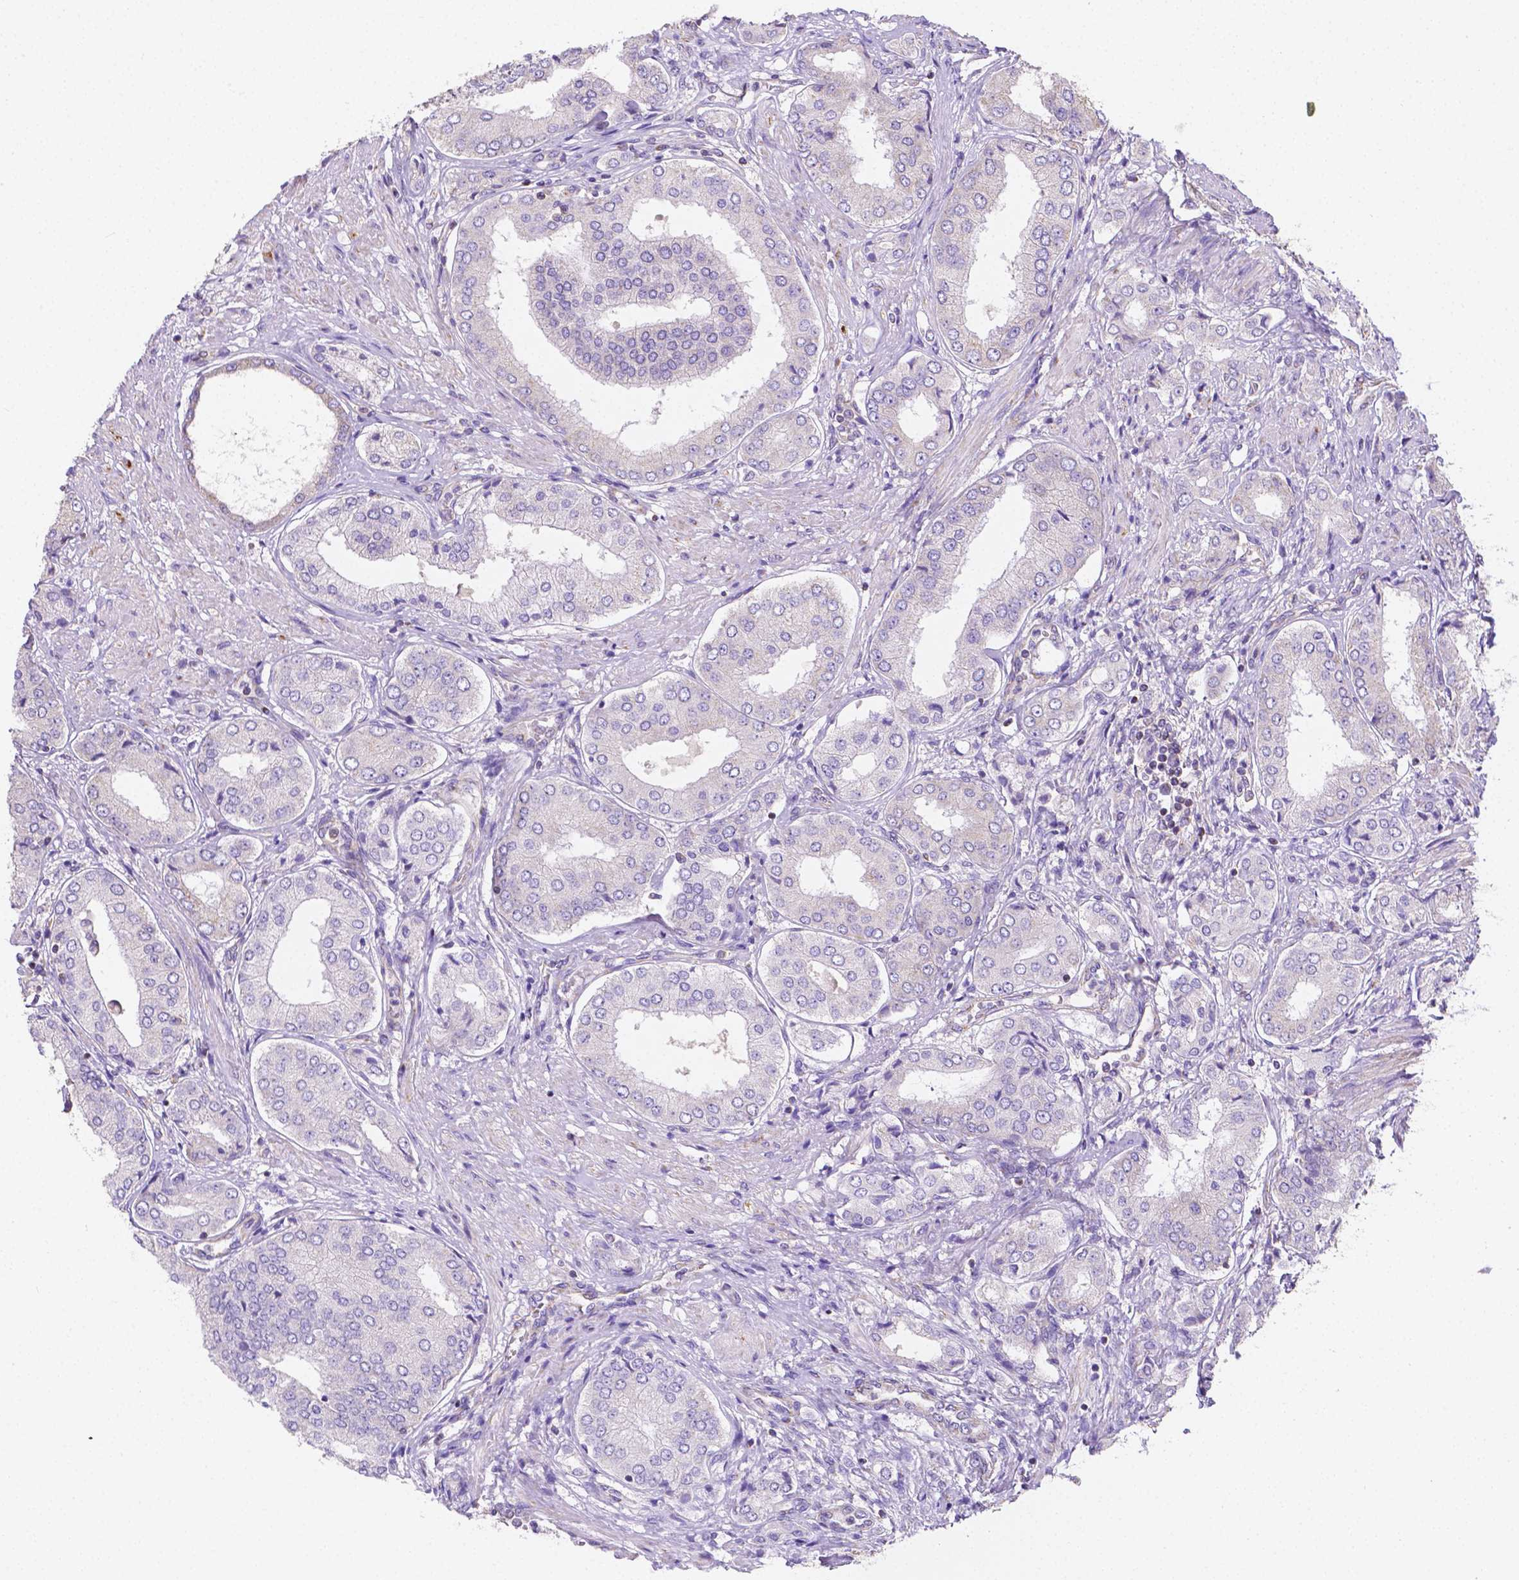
{"staining": {"intensity": "moderate", "quantity": "<25%", "location": "cytoplasmic/membranous"}, "tissue": "prostate cancer", "cell_type": "Tumor cells", "image_type": "cancer", "snomed": [{"axis": "morphology", "description": "Adenocarcinoma, NOS"}, {"axis": "topography", "description": "Prostate"}], "caption": "Protein staining of prostate adenocarcinoma tissue shows moderate cytoplasmic/membranous staining in about <25% of tumor cells. (DAB (3,3'-diaminobenzidine) IHC with brightfield microscopy, high magnification).", "gene": "SGTB", "patient": {"sex": "male", "age": 63}}